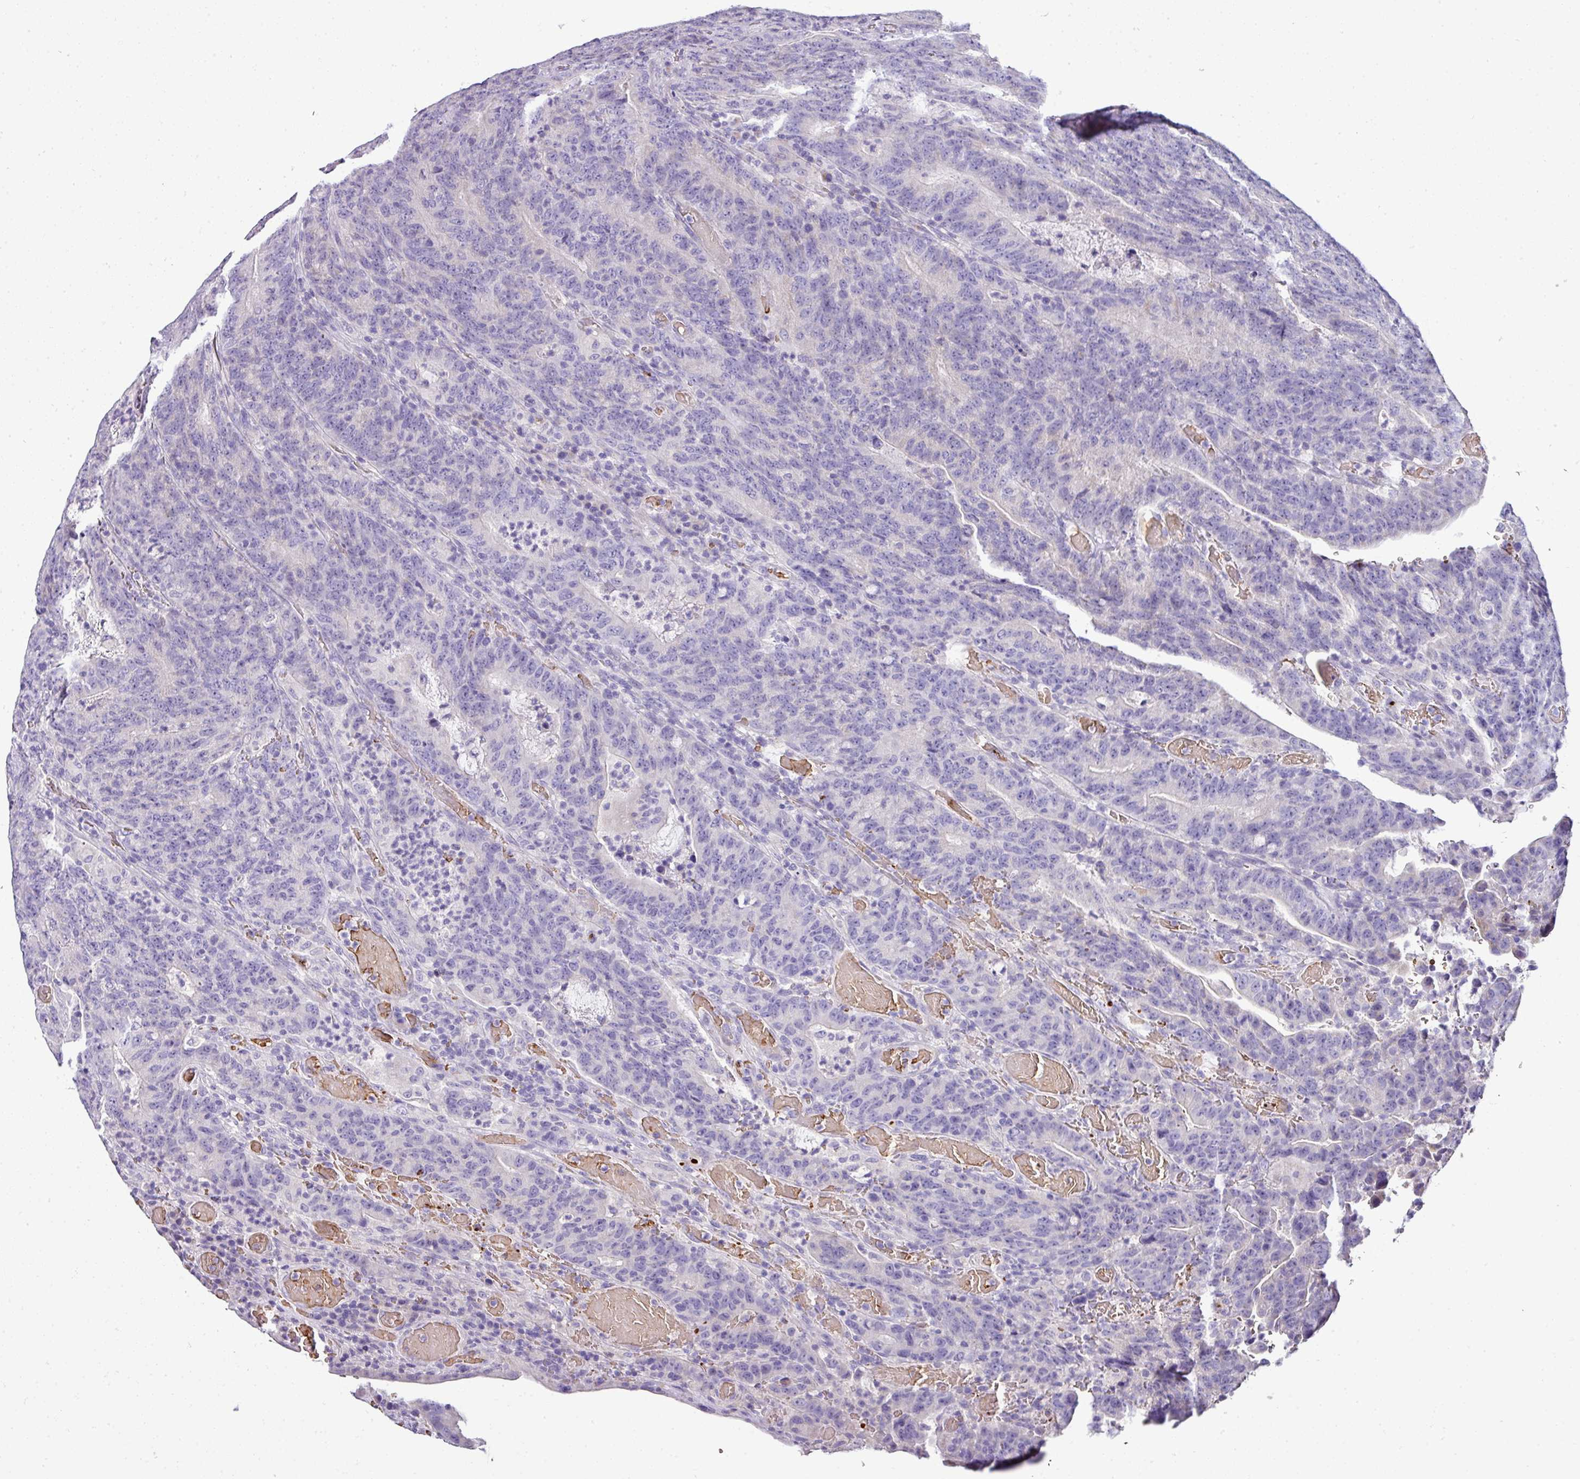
{"staining": {"intensity": "negative", "quantity": "none", "location": "none"}, "tissue": "colorectal cancer", "cell_type": "Tumor cells", "image_type": "cancer", "snomed": [{"axis": "morphology", "description": "Normal tissue, NOS"}, {"axis": "morphology", "description": "Adenocarcinoma, NOS"}, {"axis": "topography", "description": "Colon"}], "caption": "Protein analysis of colorectal adenocarcinoma displays no significant staining in tumor cells.", "gene": "NAPSA", "patient": {"sex": "female", "age": 75}}